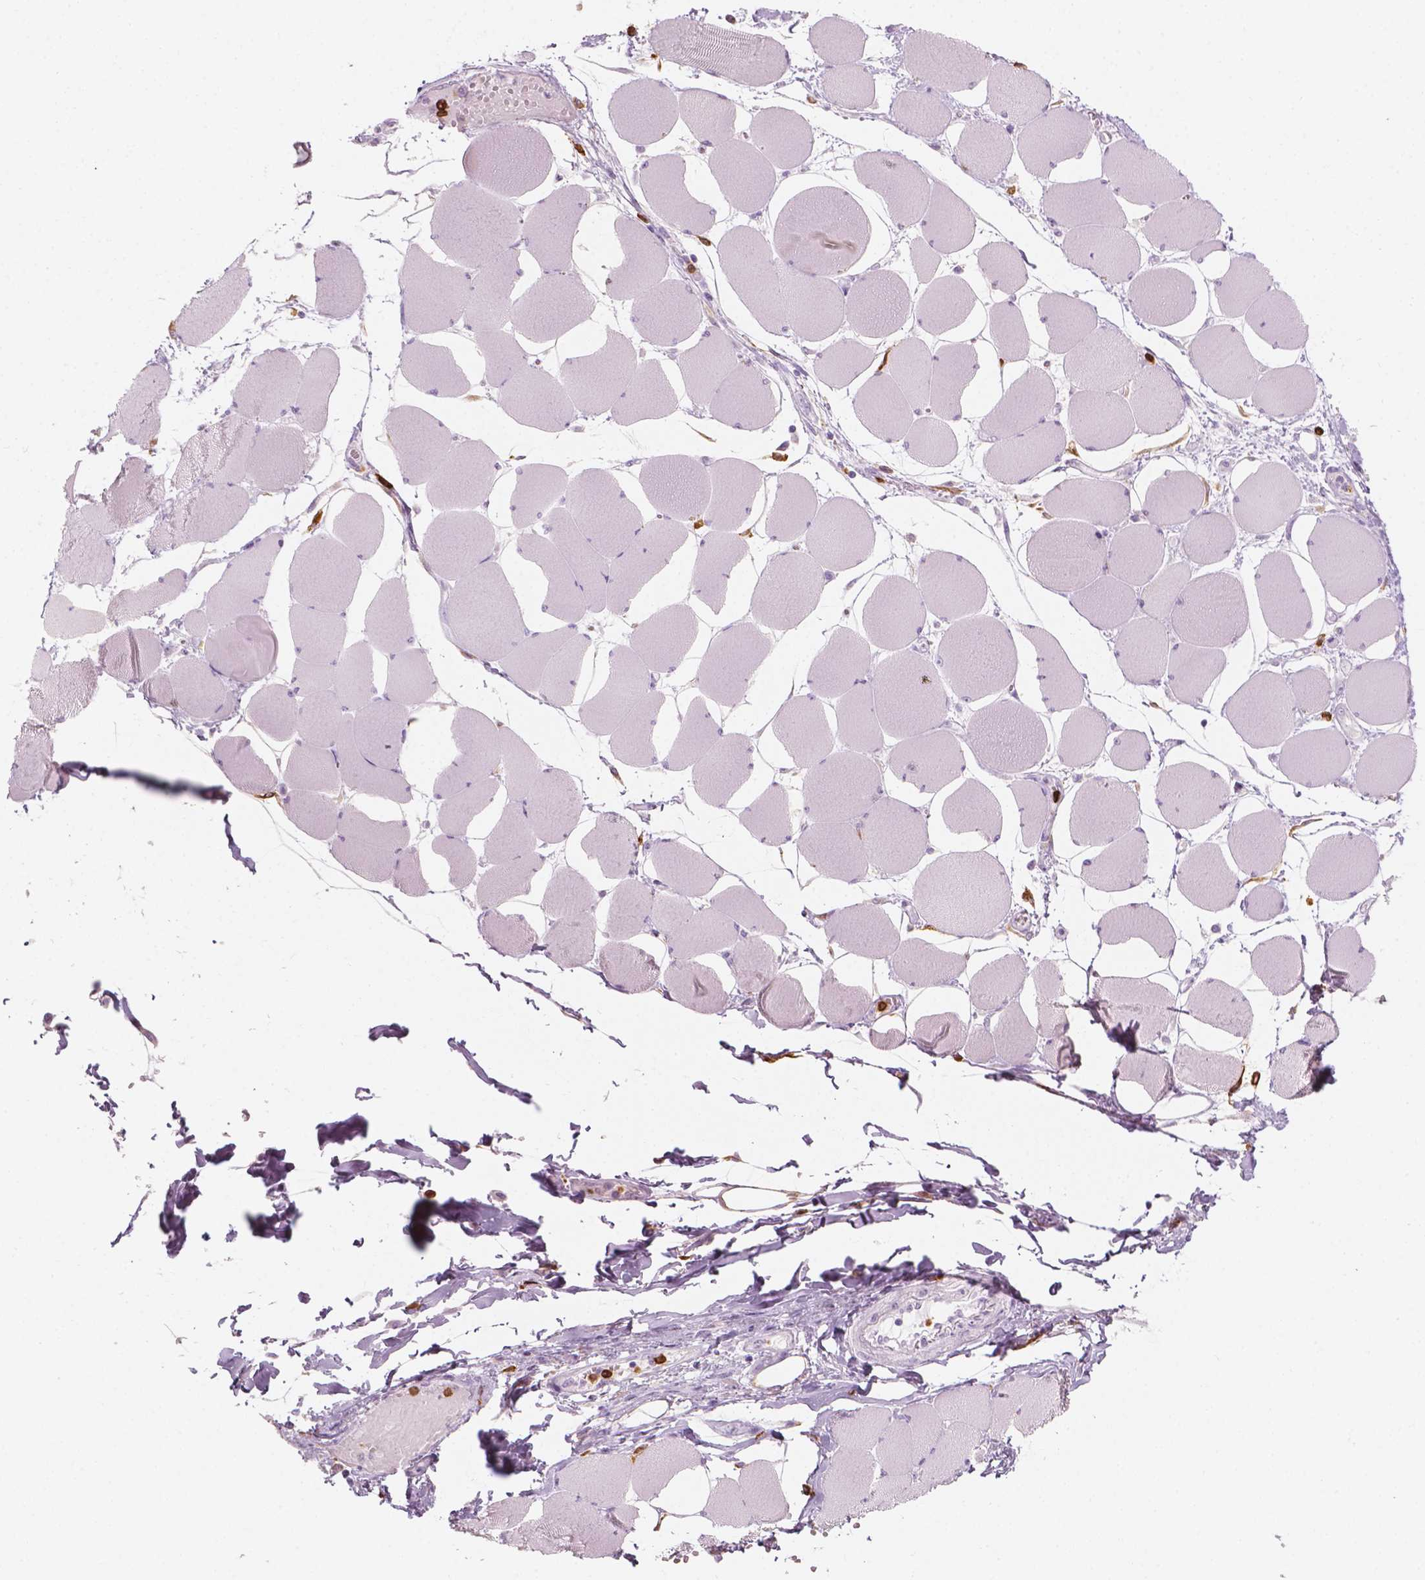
{"staining": {"intensity": "negative", "quantity": "none", "location": "none"}, "tissue": "skeletal muscle", "cell_type": "Myocytes", "image_type": "normal", "snomed": [{"axis": "morphology", "description": "Normal tissue, NOS"}, {"axis": "topography", "description": "Skeletal muscle"}], "caption": "This photomicrograph is of unremarkable skeletal muscle stained with immunohistochemistry (IHC) to label a protein in brown with the nuclei are counter-stained blue. There is no expression in myocytes. (DAB immunohistochemistry, high magnification).", "gene": "CES1", "patient": {"sex": "female", "age": 75}}